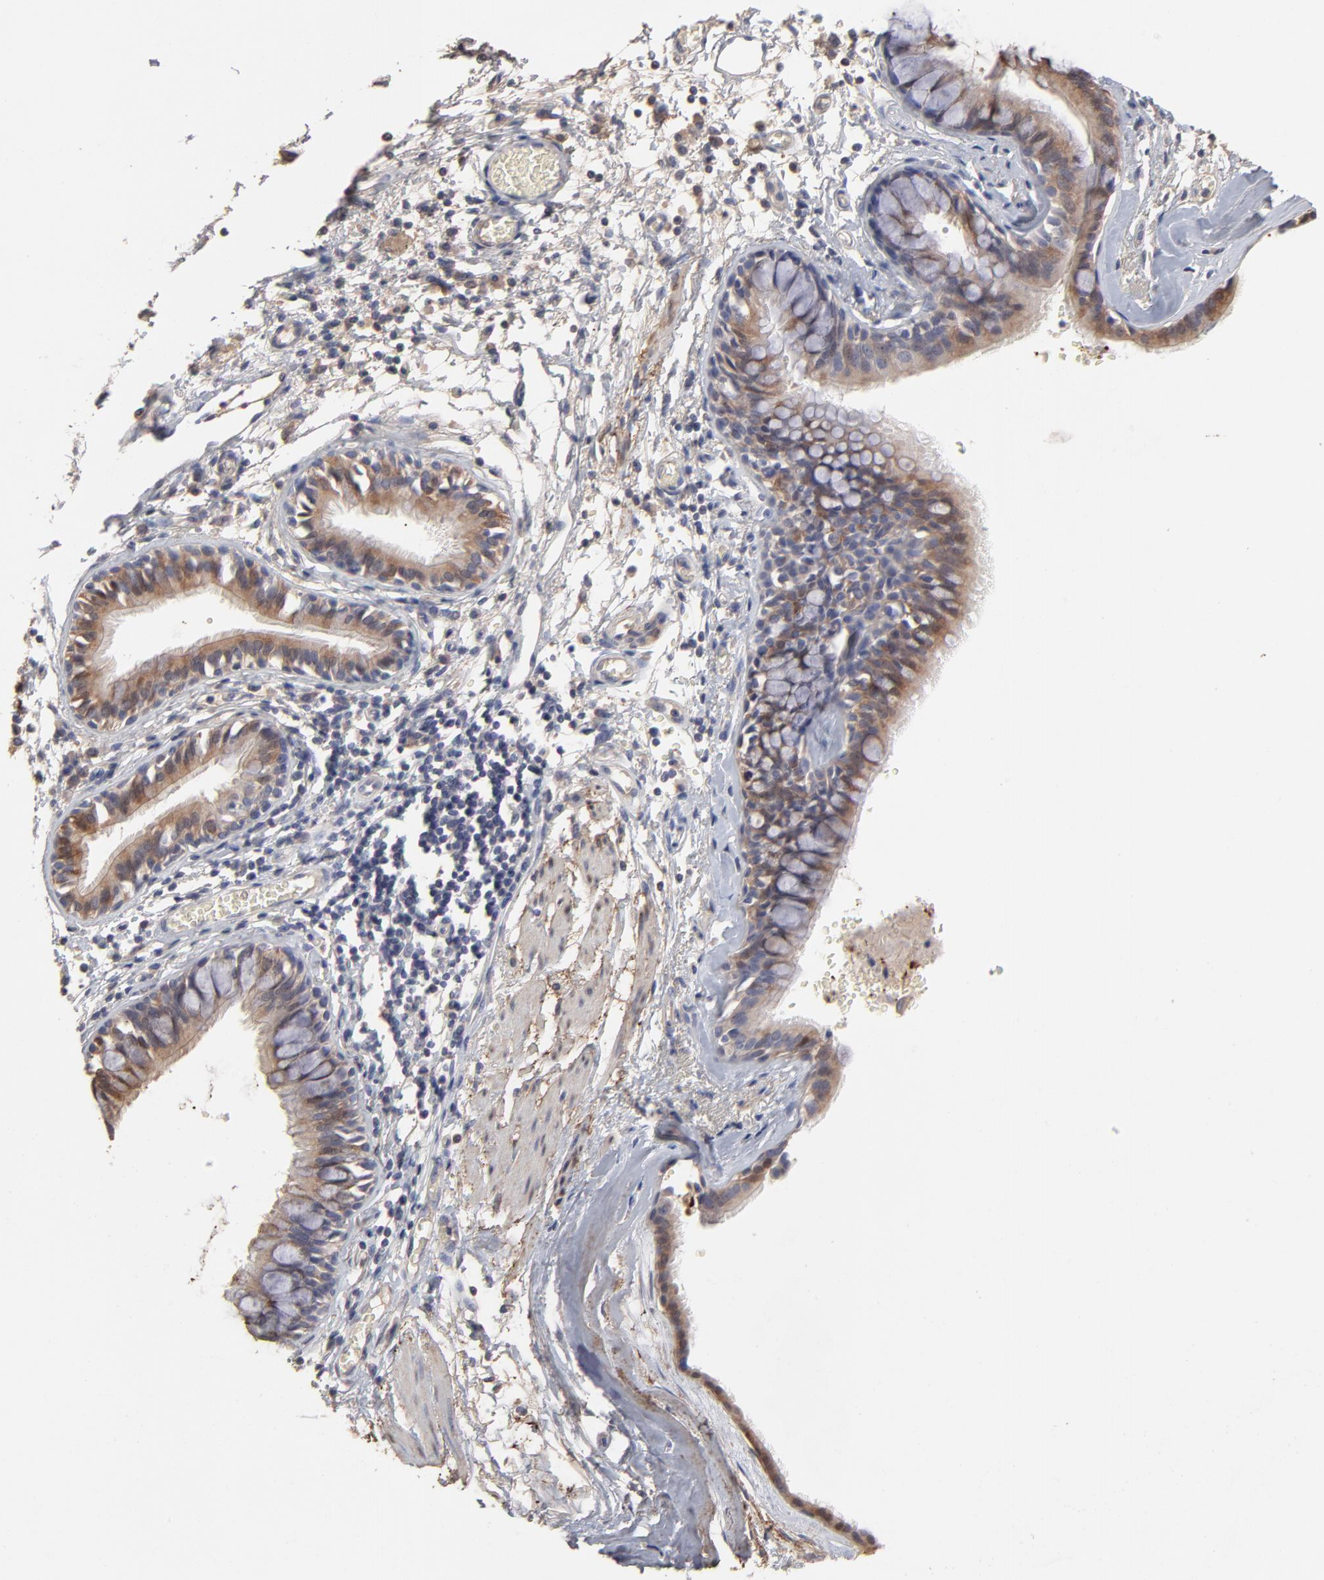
{"staining": {"intensity": "moderate", "quantity": ">75%", "location": "cytoplasmic/membranous"}, "tissue": "bronchus", "cell_type": "Respiratory epithelial cells", "image_type": "normal", "snomed": [{"axis": "morphology", "description": "Normal tissue, NOS"}, {"axis": "topography", "description": "Bronchus"}, {"axis": "topography", "description": "Lung"}], "caption": "Moderate cytoplasmic/membranous protein expression is identified in approximately >75% of respiratory epithelial cells in bronchus. (brown staining indicates protein expression, while blue staining denotes nuclei).", "gene": "TANGO2", "patient": {"sex": "female", "age": 56}}